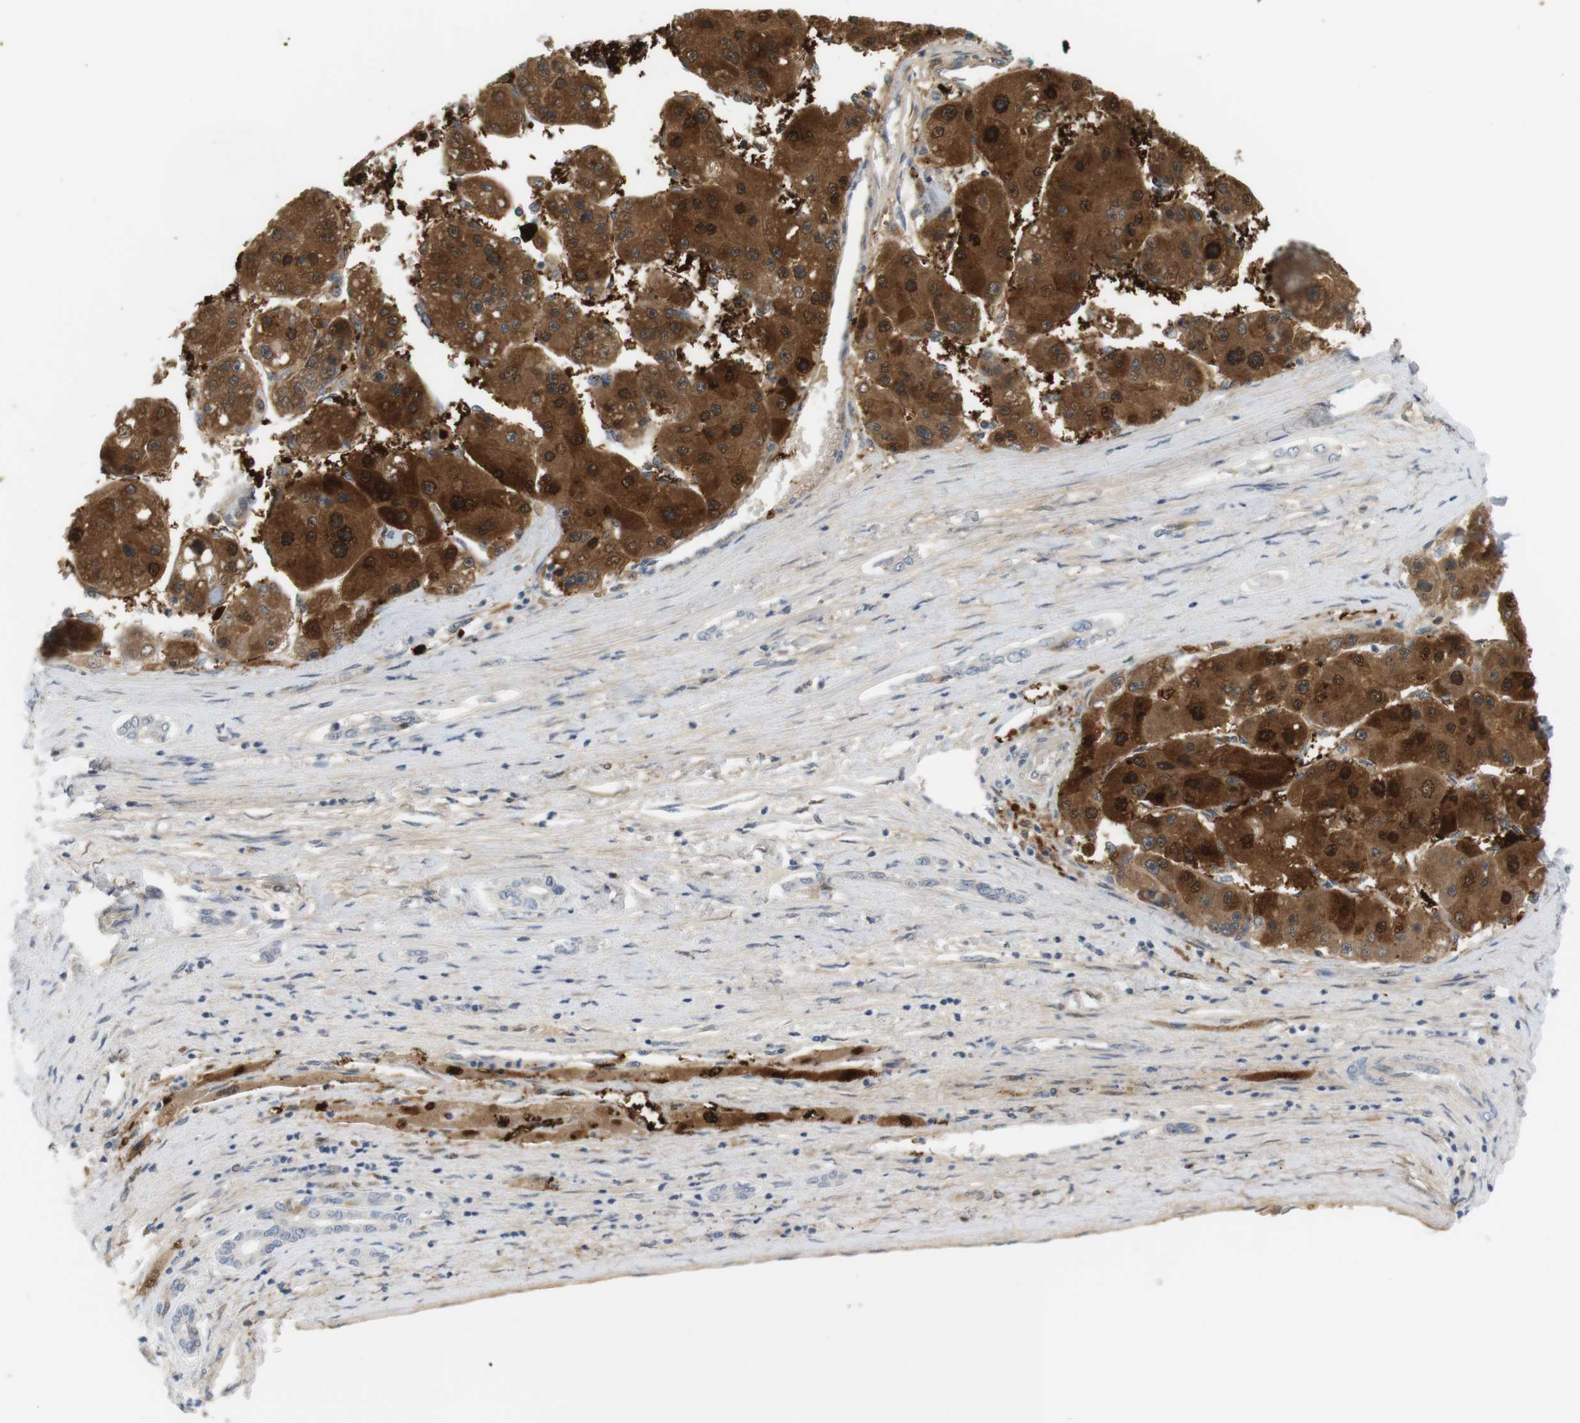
{"staining": {"intensity": "strong", "quantity": ">75%", "location": "cytoplasmic/membranous"}, "tissue": "liver cancer", "cell_type": "Tumor cells", "image_type": "cancer", "snomed": [{"axis": "morphology", "description": "Carcinoma, Hepatocellular, NOS"}, {"axis": "topography", "description": "Liver"}], "caption": "This micrograph reveals liver cancer stained with immunohistochemistry to label a protein in brown. The cytoplasmic/membranous of tumor cells show strong positivity for the protein. Nuclei are counter-stained blue.", "gene": "CREB3L2", "patient": {"sex": "female", "age": 61}}